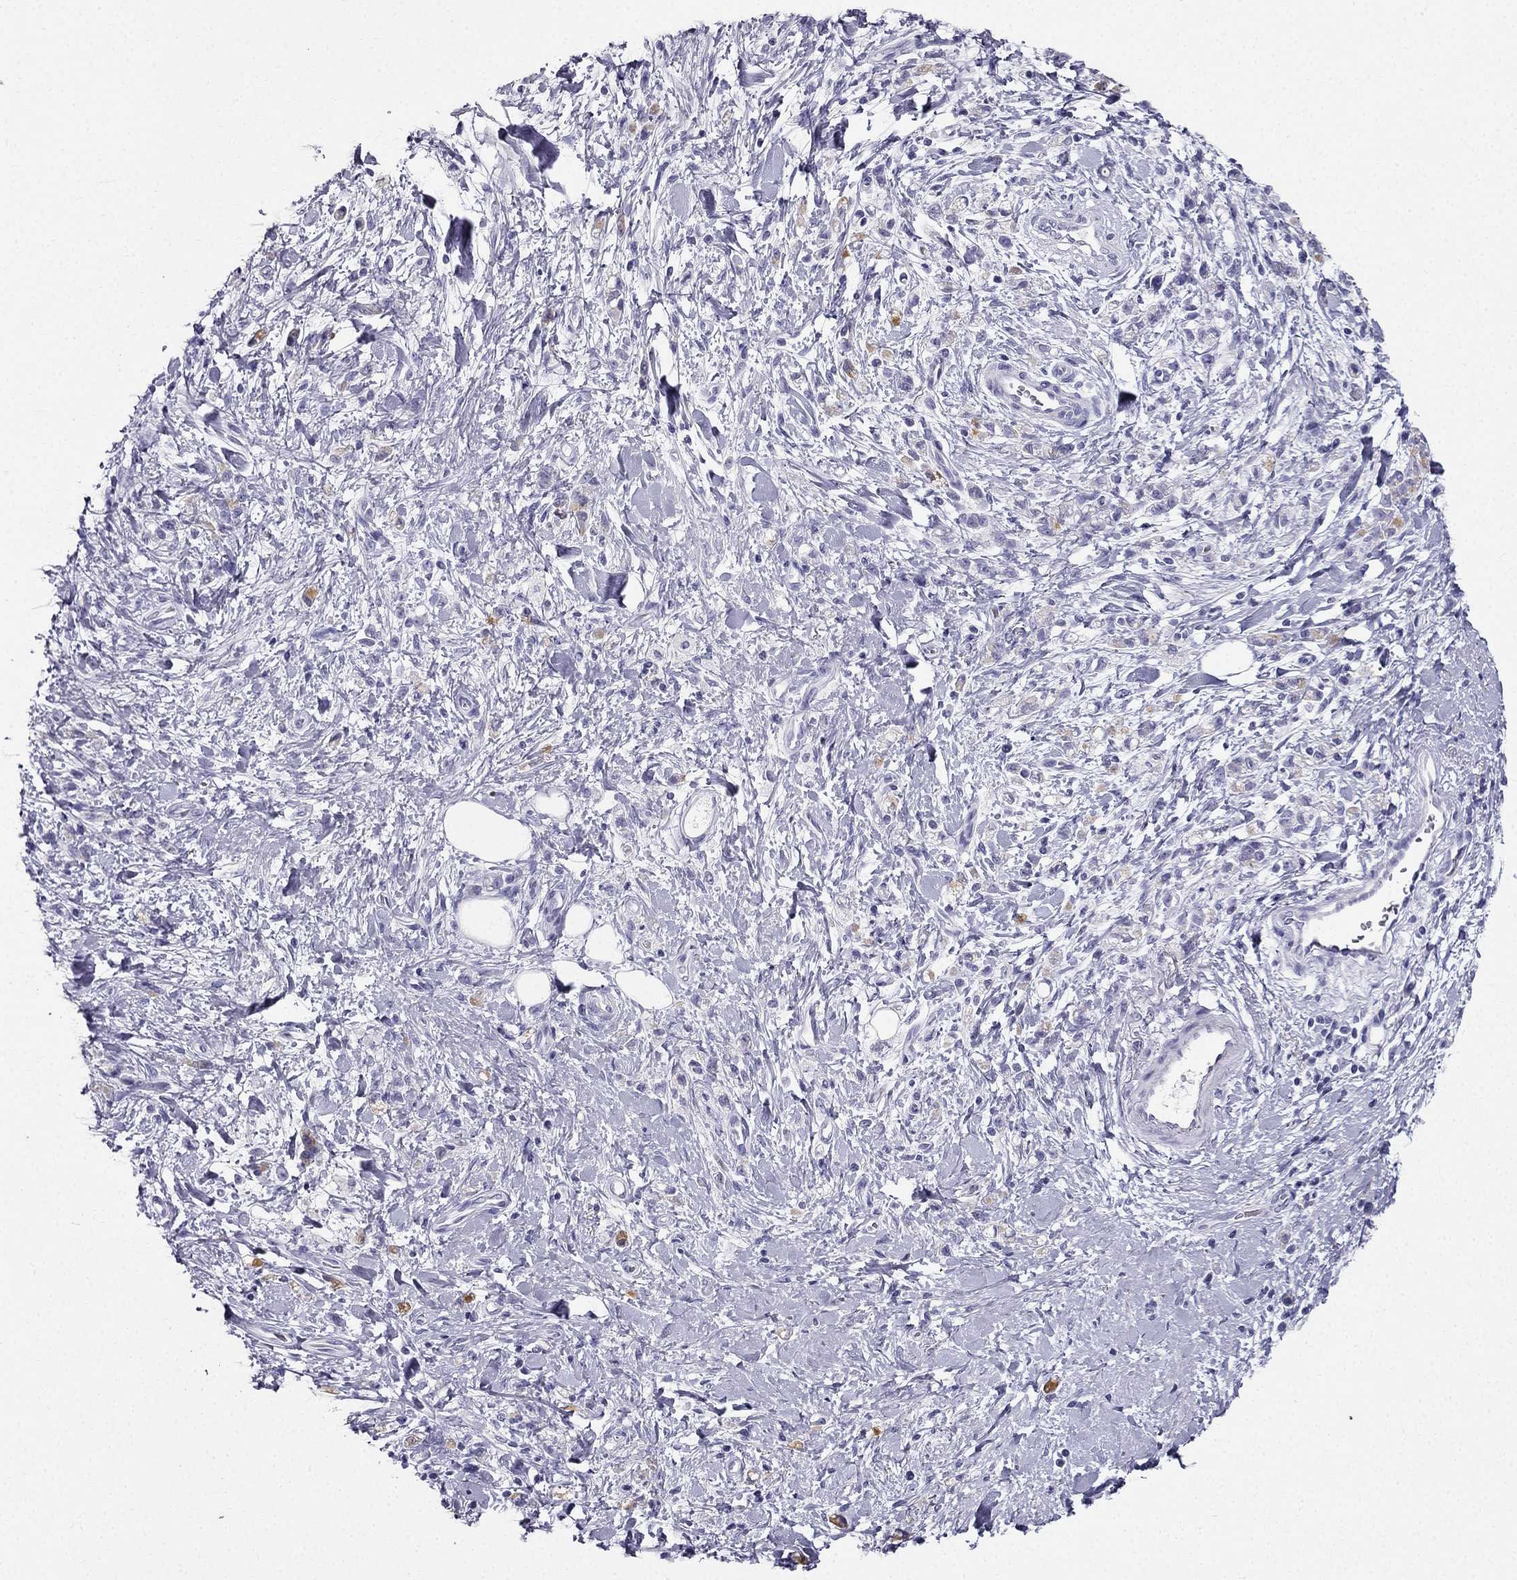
{"staining": {"intensity": "negative", "quantity": "none", "location": "none"}, "tissue": "stomach cancer", "cell_type": "Tumor cells", "image_type": "cancer", "snomed": [{"axis": "morphology", "description": "Adenocarcinoma, NOS"}, {"axis": "topography", "description": "Stomach"}], "caption": "A photomicrograph of adenocarcinoma (stomach) stained for a protein displays no brown staining in tumor cells.", "gene": "TFF3", "patient": {"sex": "male", "age": 77}}